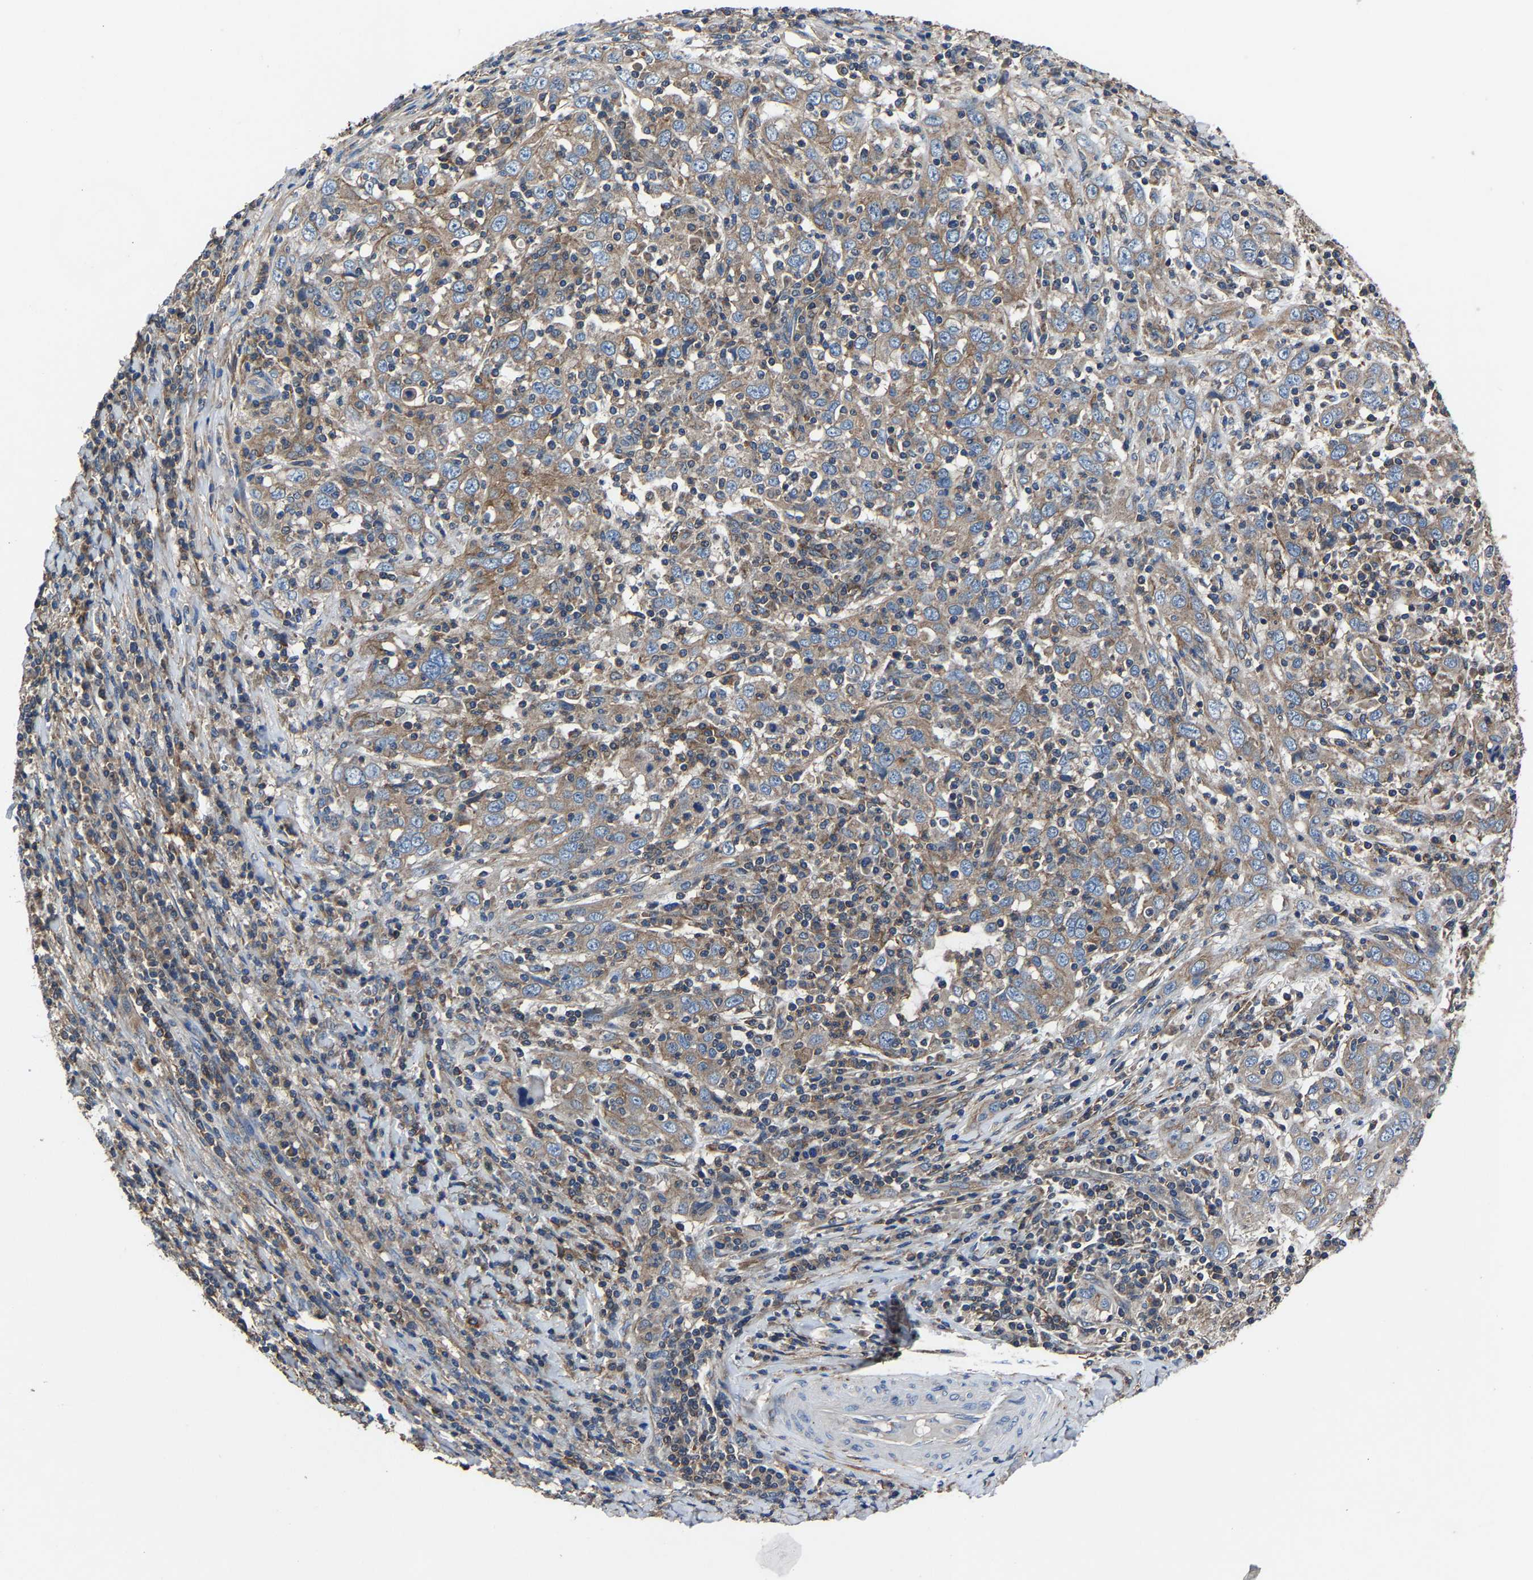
{"staining": {"intensity": "weak", "quantity": ">75%", "location": "cytoplasmic/membranous"}, "tissue": "cervical cancer", "cell_type": "Tumor cells", "image_type": "cancer", "snomed": [{"axis": "morphology", "description": "Squamous cell carcinoma, NOS"}, {"axis": "topography", "description": "Cervix"}], "caption": "Cervical cancer stained for a protein displays weak cytoplasmic/membranous positivity in tumor cells. (Brightfield microscopy of DAB IHC at high magnification).", "gene": "KIAA1958", "patient": {"sex": "female", "age": 46}}